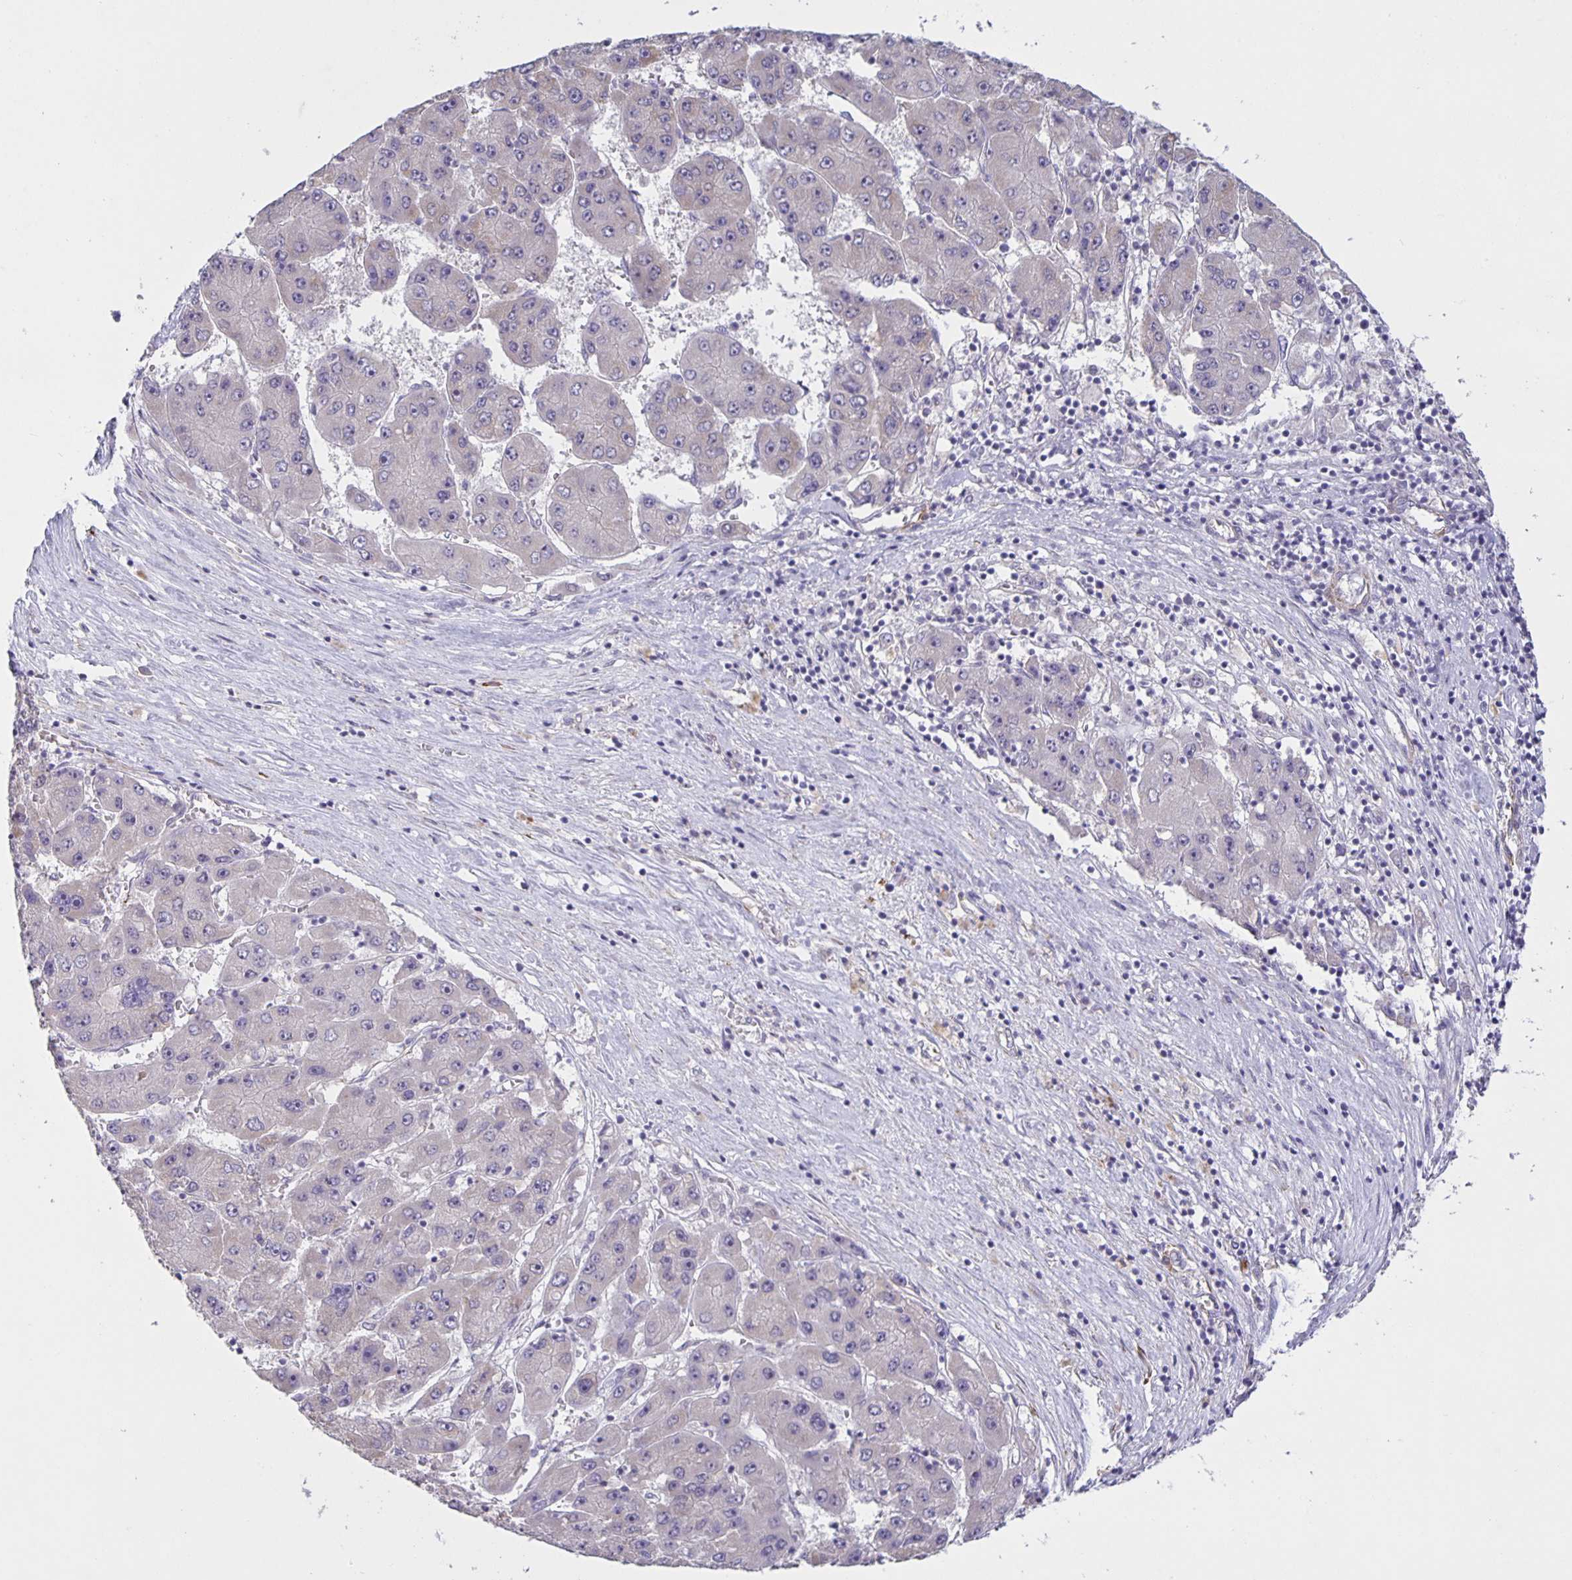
{"staining": {"intensity": "negative", "quantity": "none", "location": "none"}, "tissue": "liver cancer", "cell_type": "Tumor cells", "image_type": "cancer", "snomed": [{"axis": "morphology", "description": "Carcinoma, Hepatocellular, NOS"}, {"axis": "topography", "description": "Liver"}], "caption": "An image of human liver cancer is negative for staining in tumor cells.", "gene": "SRCIN1", "patient": {"sex": "female", "age": 61}}